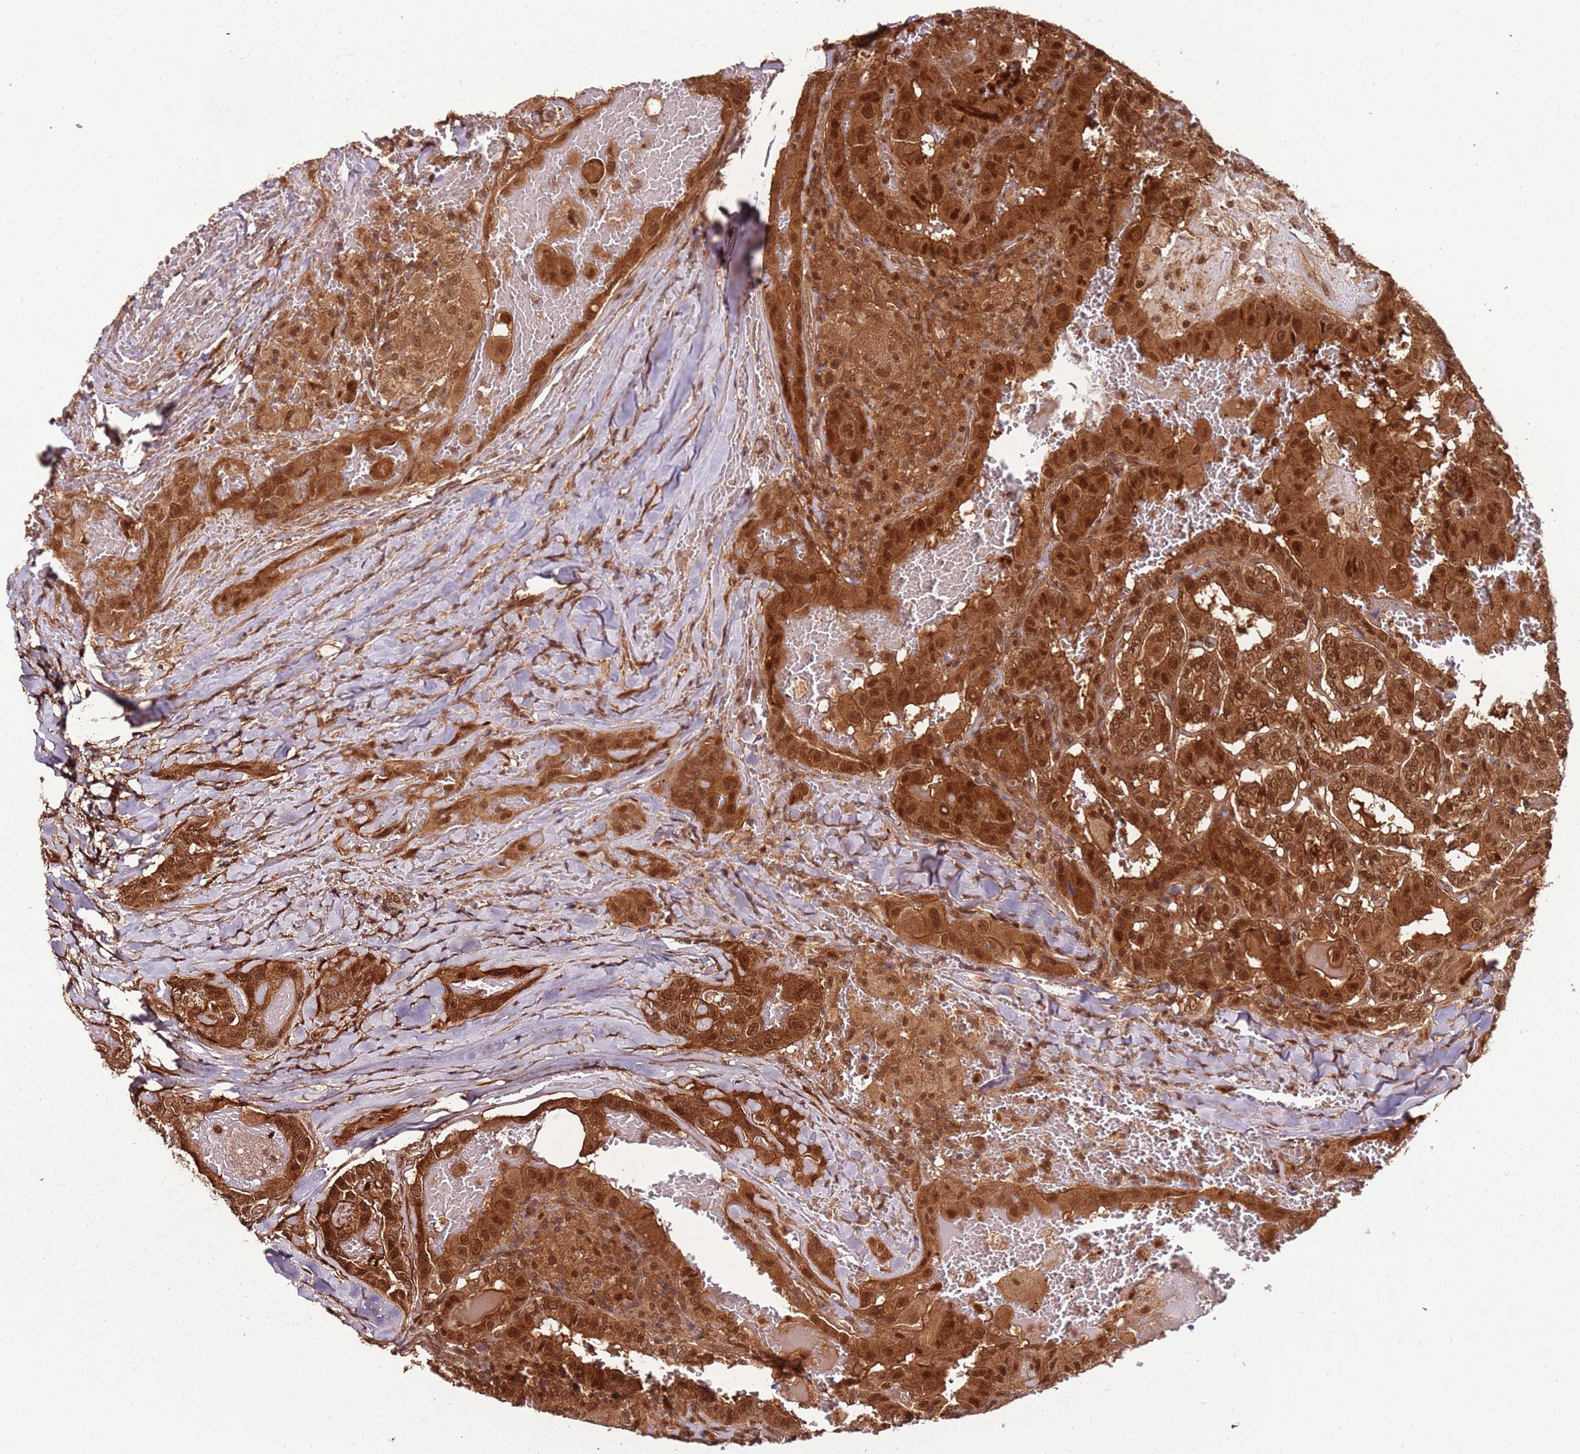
{"staining": {"intensity": "strong", "quantity": ">75%", "location": "cytoplasmic/membranous,nuclear"}, "tissue": "thyroid cancer", "cell_type": "Tumor cells", "image_type": "cancer", "snomed": [{"axis": "morphology", "description": "Papillary adenocarcinoma, NOS"}, {"axis": "topography", "description": "Thyroid gland"}], "caption": "There is high levels of strong cytoplasmic/membranous and nuclear positivity in tumor cells of papillary adenocarcinoma (thyroid), as demonstrated by immunohistochemical staining (brown color).", "gene": "PGLS", "patient": {"sex": "female", "age": 72}}